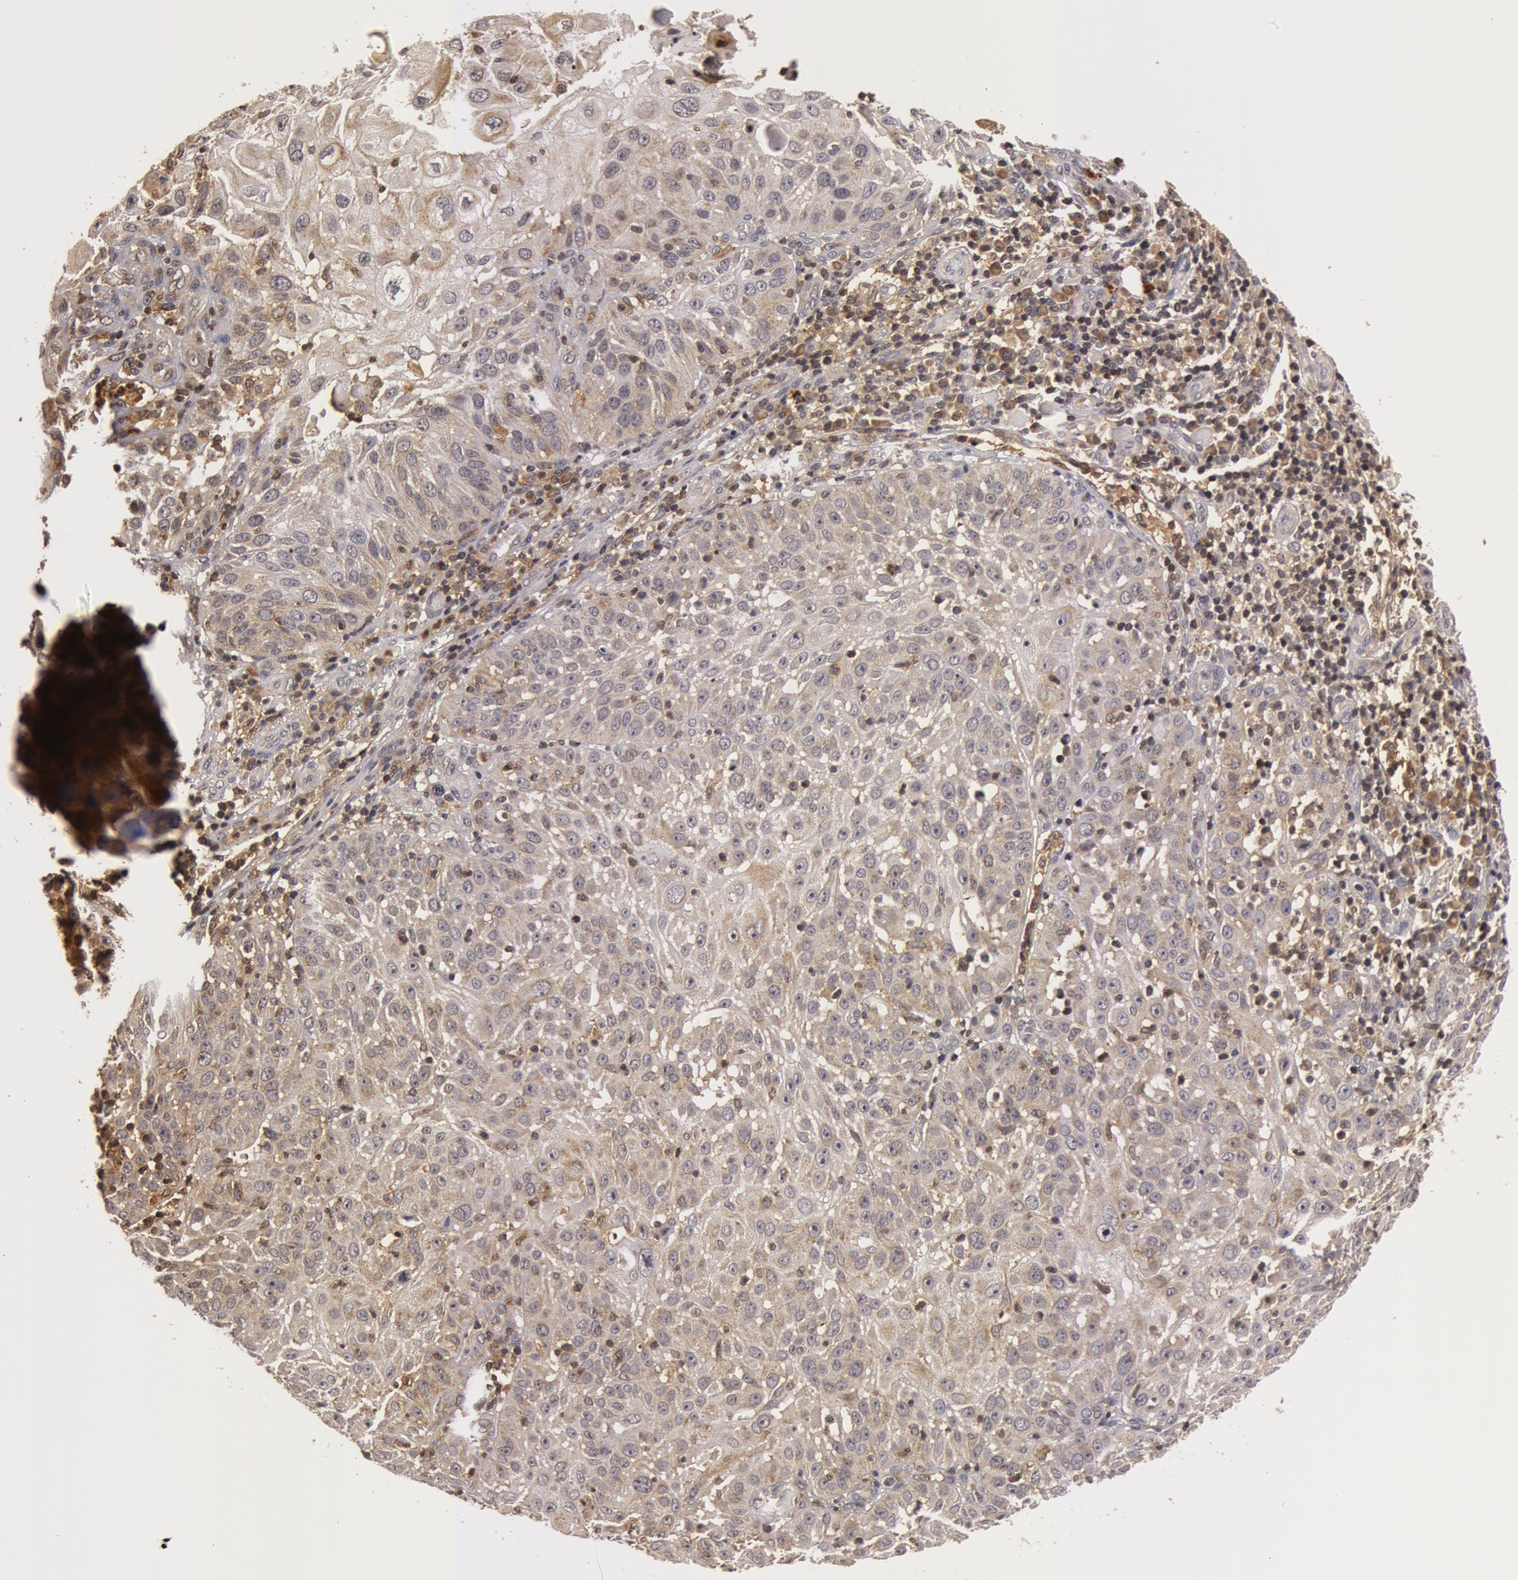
{"staining": {"intensity": "negative", "quantity": "none", "location": "none"}, "tissue": "skin cancer", "cell_type": "Tumor cells", "image_type": "cancer", "snomed": [{"axis": "morphology", "description": "Squamous cell carcinoma, NOS"}, {"axis": "topography", "description": "Skin"}], "caption": "The immunohistochemistry (IHC) photomicrograph has no significant positivity in tumor cells of skin cancer (squamous cell carcinoma) tissue.", "gene": "ZNF350", "patient": {"sex": "female", "age": 89}}